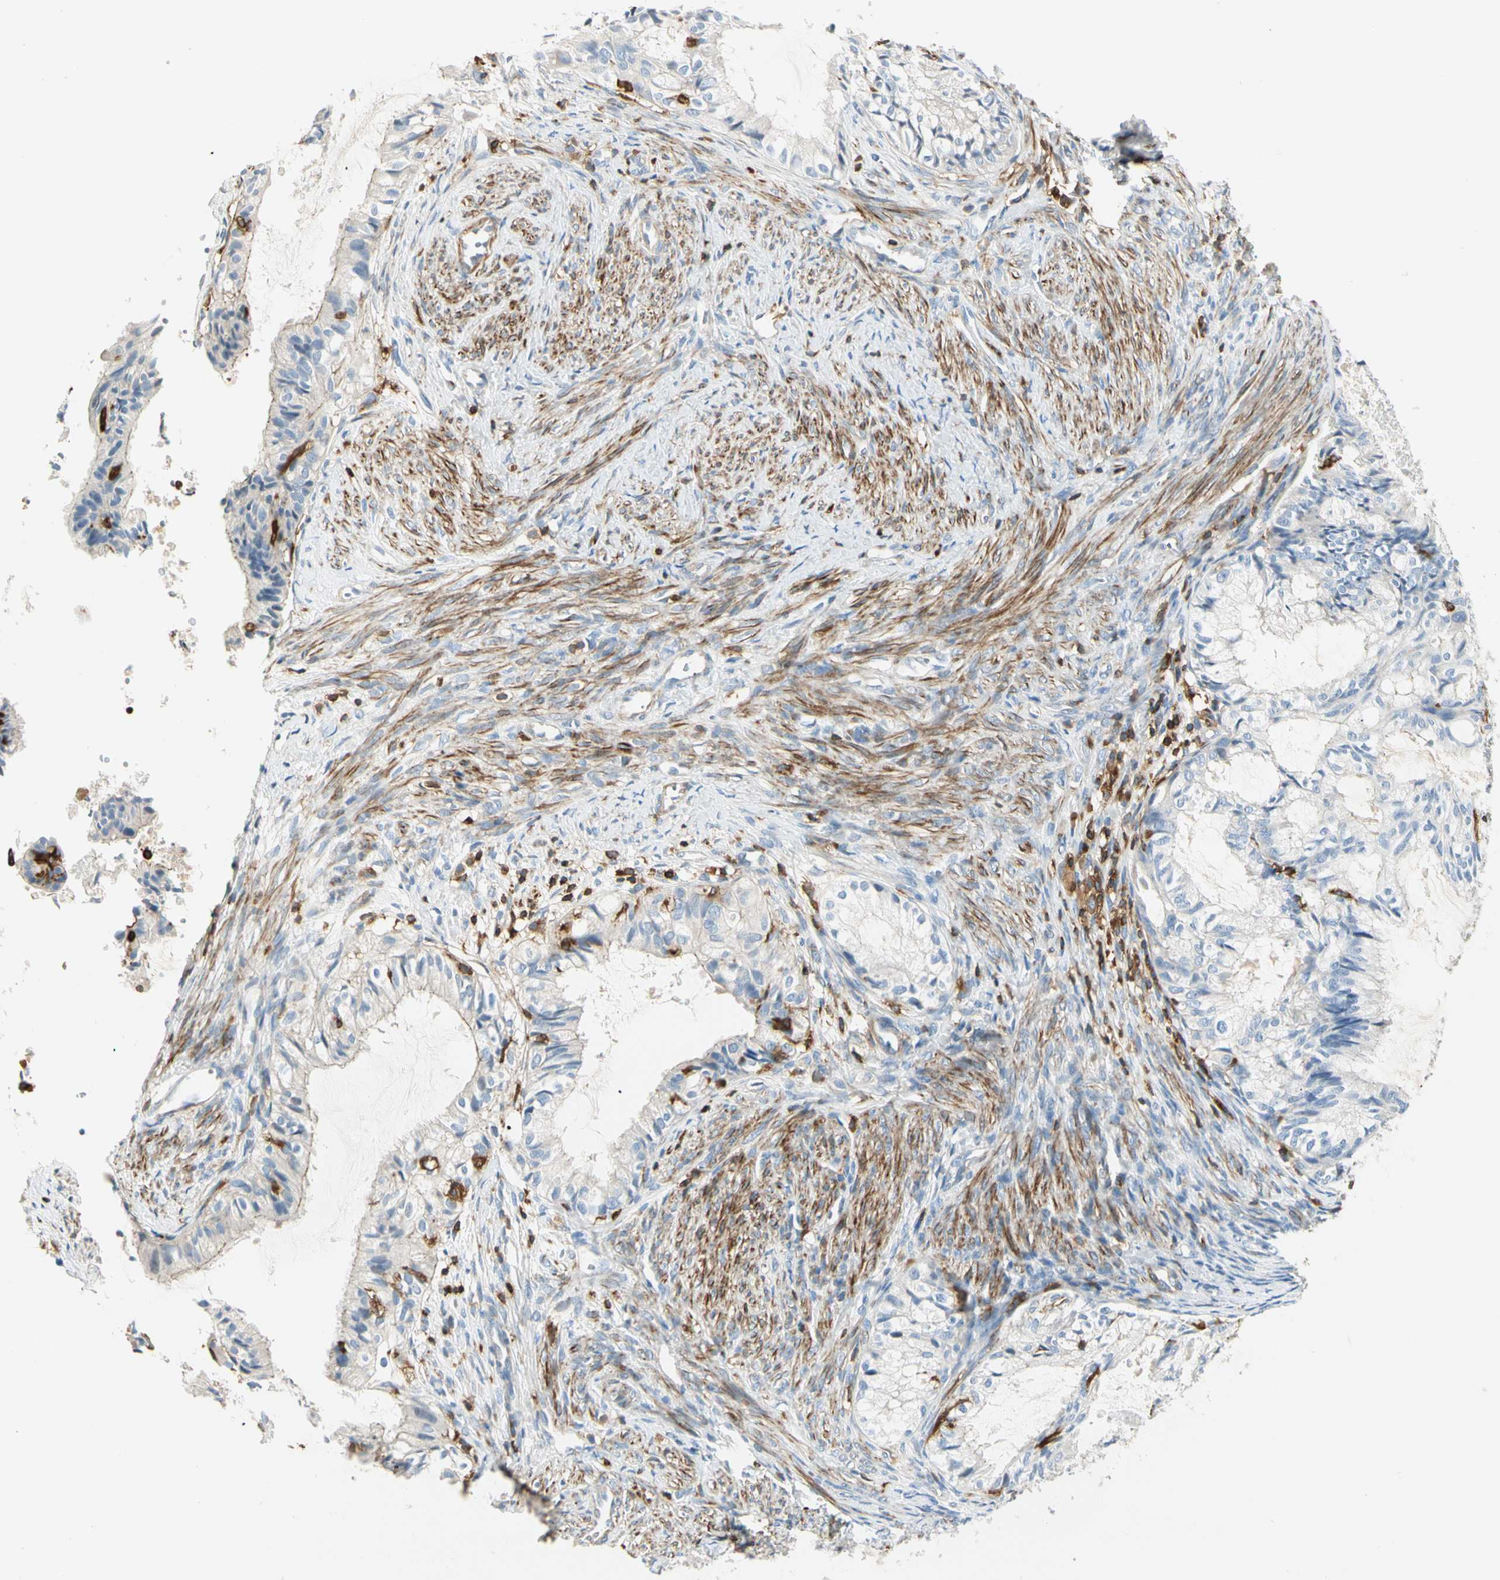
{"staining": {"intensity": "negative", "quantity": "none", "location": "none"}, "tissue": "cervical cancer", "cell_type": "Tumor cells", "image_type": "cancer", "snomed": [{"axis": "morphology", "description": "Normal tissue, NOS"}, {"axis": "morphology", "description": "Adenocarcinoma, NOS"}, {"axis": "topography", "description": "Cervix"}, {"axis": "topography", "description": "Endometrium"}], "caption": "Tumor cells are negative for protein expression in human cervical cancer.", "gene": "FMNL1", "patient": {"sex": "female", "age": 86}}